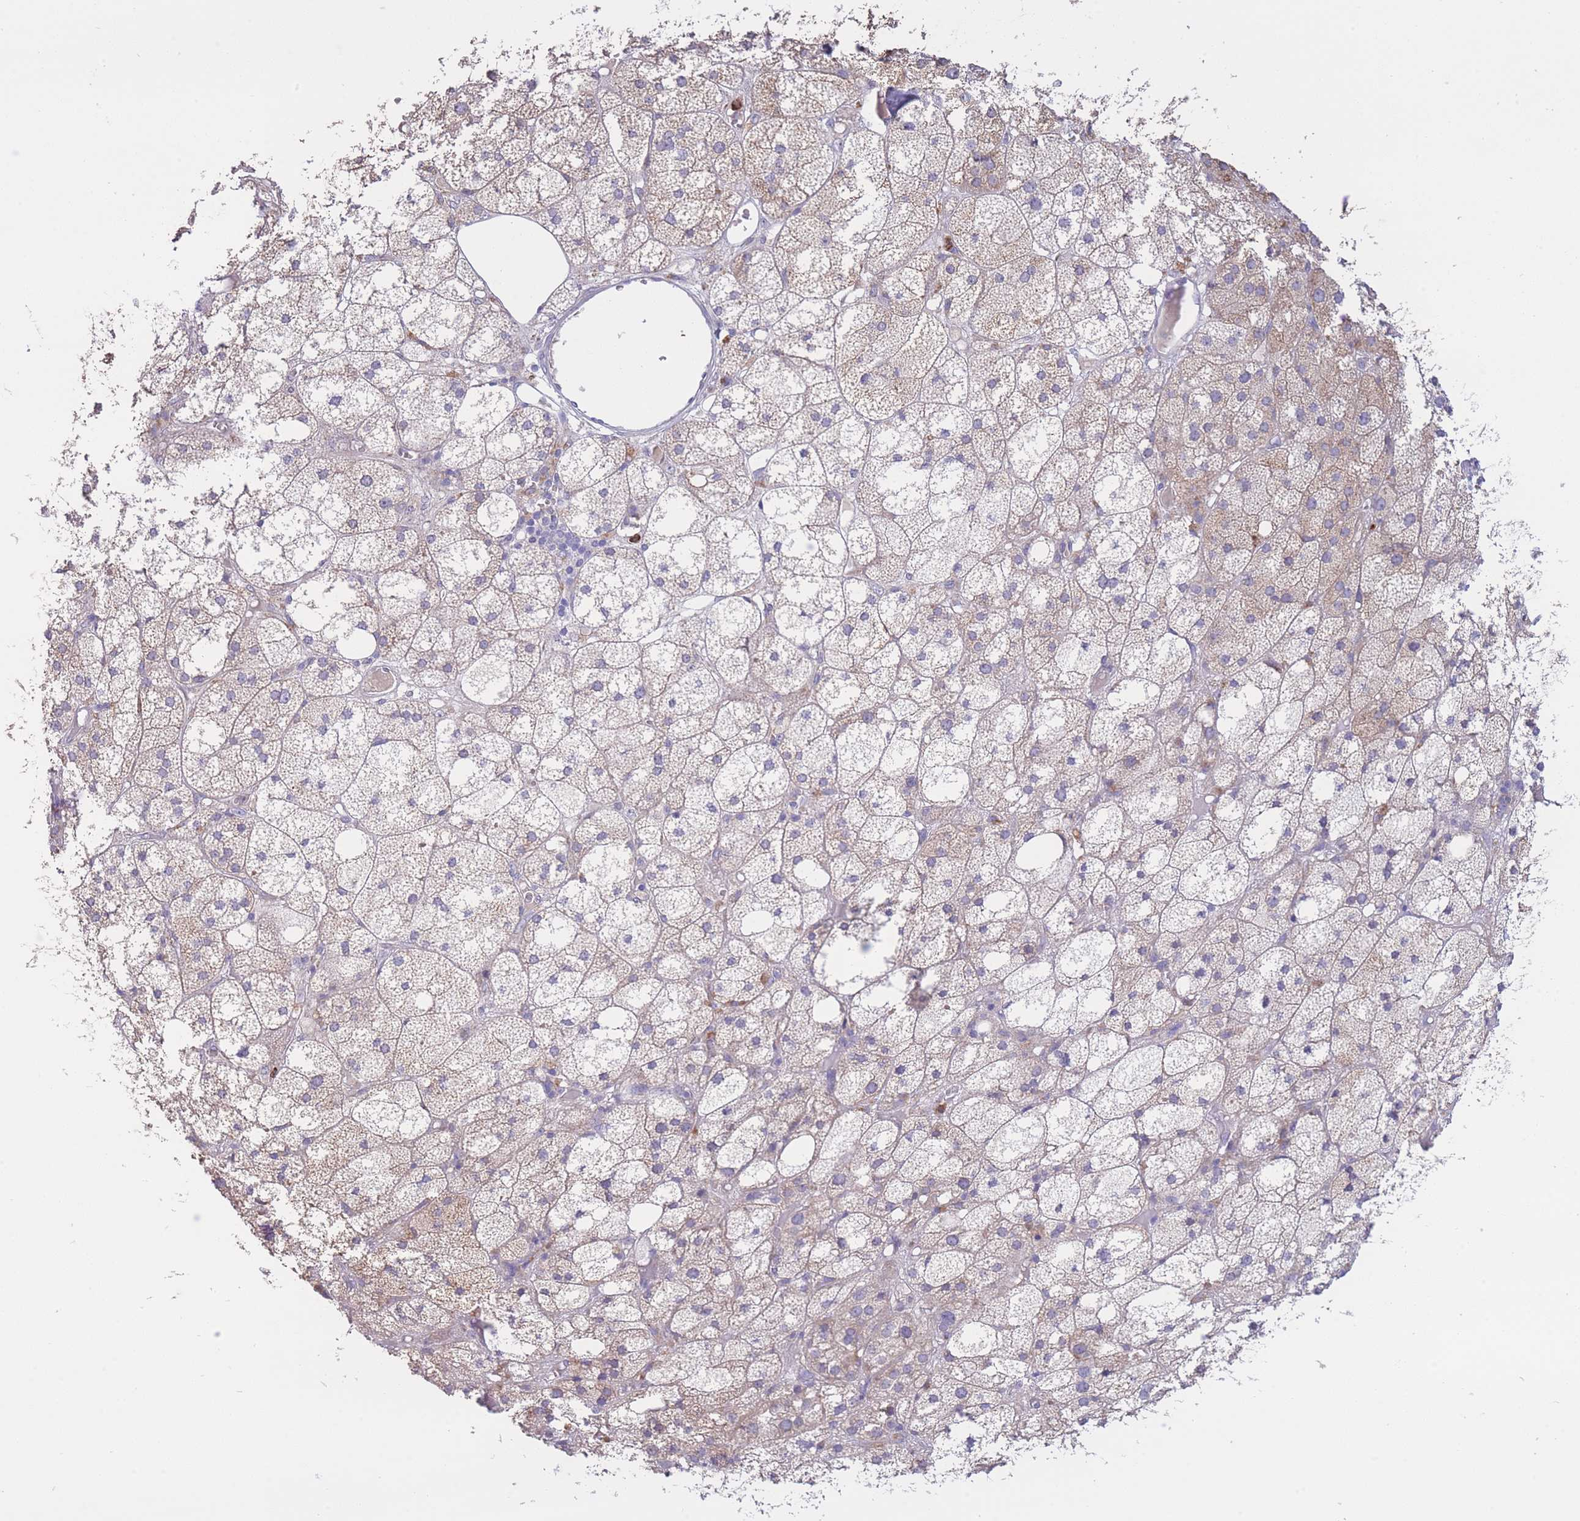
{"staining": {"intensity": "weak", "quantity": "25%-75%", "location": "cytoplasmic/membranous"}, "tissue": "adrenal gland", "cell_type": "Glandular cells", "image_type": "normal", "snomed": [{"axis": "morphology", "description": "Normal tissue, NOS"}, {"axis": "topography", "description": "Adrenal gland"}], "caption": "Protein staining of benign adrenal gland exhibits weak cytoplasmic/membranous staining in about 25%-75% of glandular cells. The staining was performed using DAB (3,3'-diaminobenzidine) to visualize the protein expression in brown, while the nuclei were stained in blue with hematoxylin (Magnification: 20x).", "gene": "CENPM", "patient": {"sex": "female", "age": 61}}